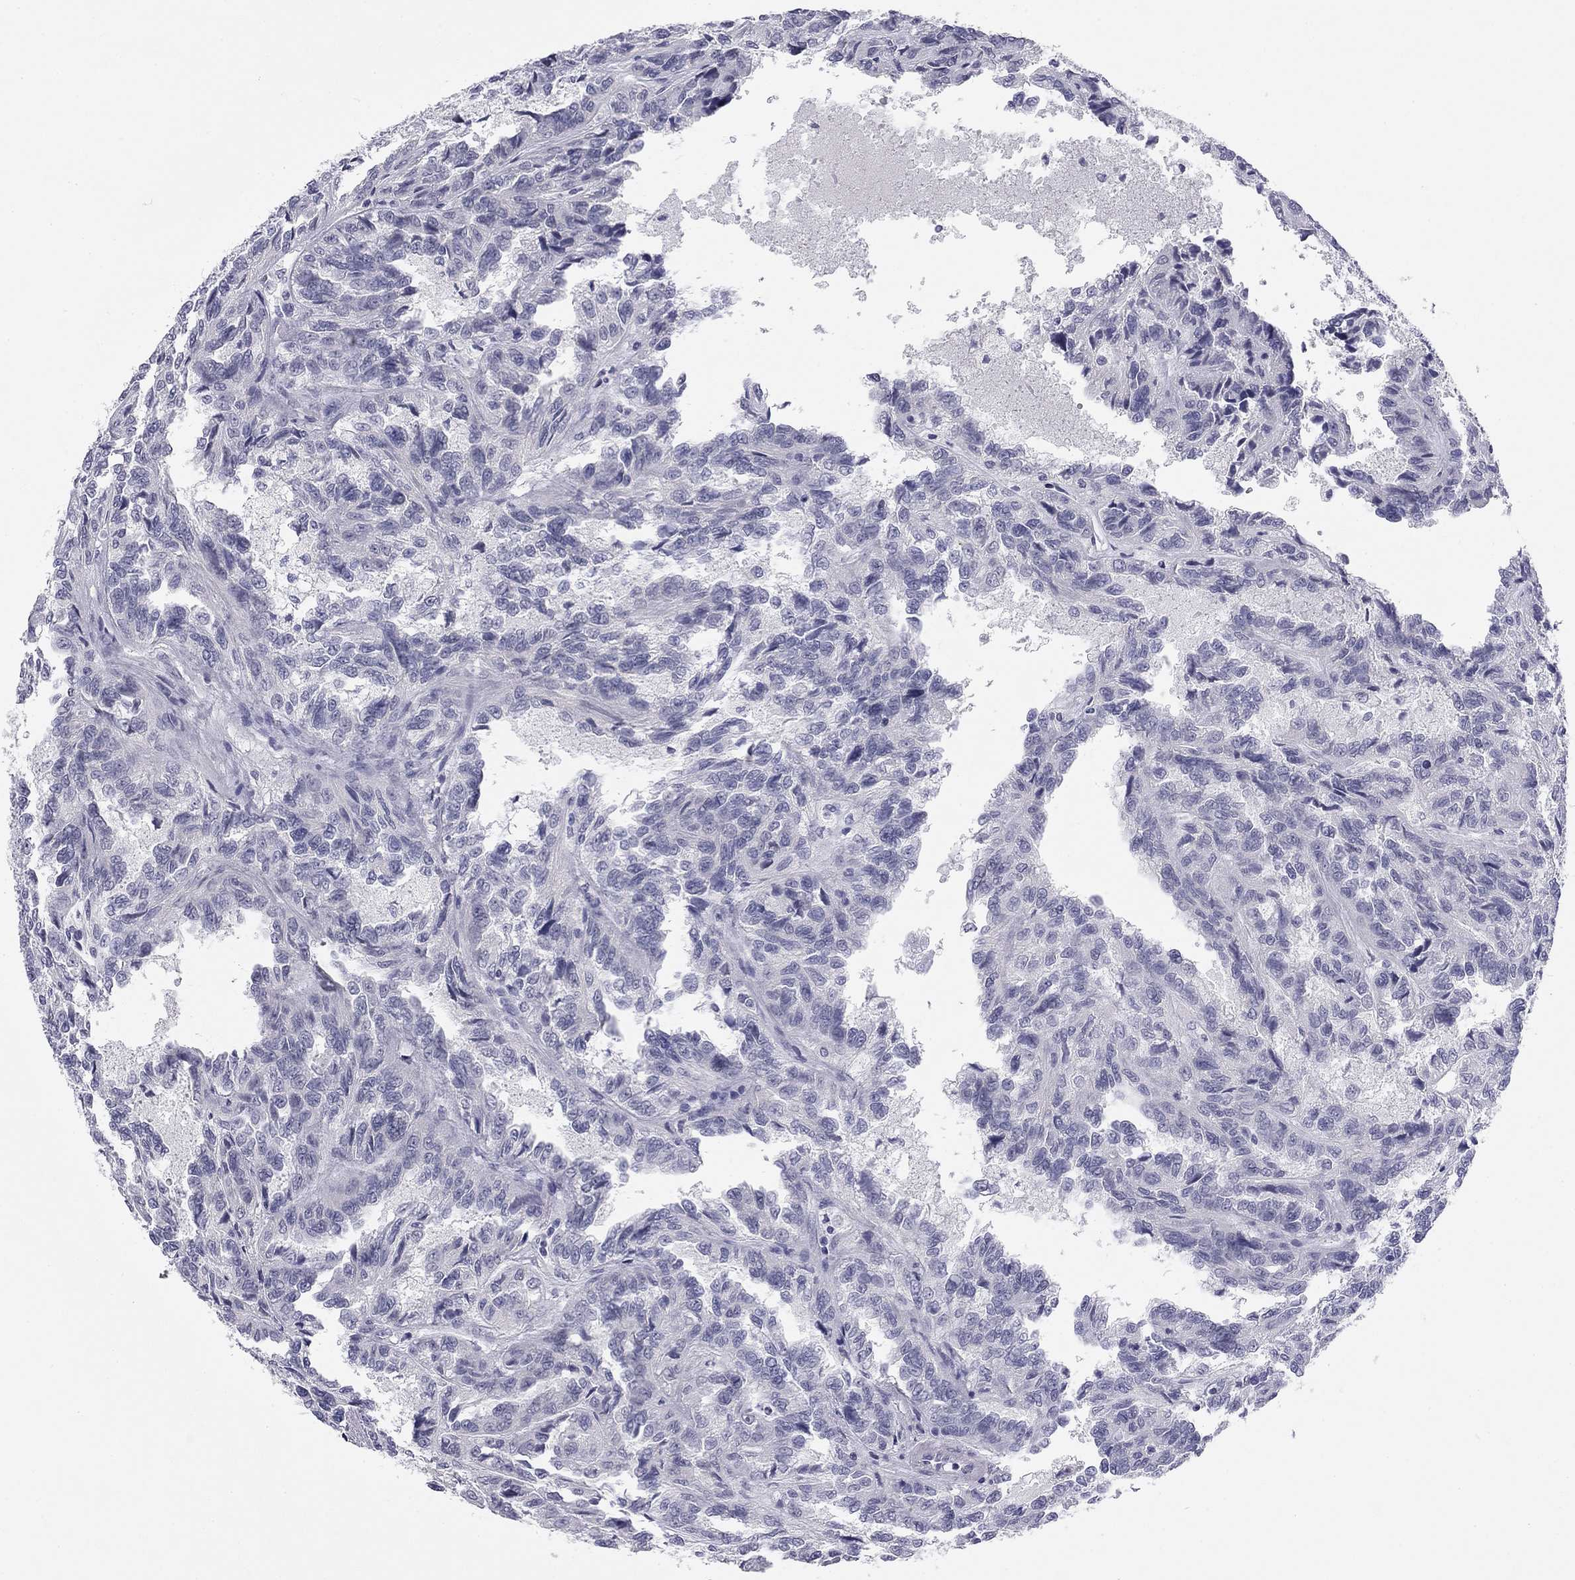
{"staining": {"intensity": "negative", "quantity": "none", "location": "none"}, "tissue": "renal cancer", "cell_type": "Tumor cells", "image_type": "cancer", "snomed": [{"axis": "morphology", "description": "Adenocarcinoma, NOS"}, {"axis": "topography", "description": "Kidney"}], "caption": "The immunohistochemistry micrograph has no significant expression in tumor cells of renal adenocarcinoma tissue. (DAB (3,3'-diaminobenzidine) immunohistochemistry visualized using brightfield microscopy, high magnification).", "gene": "TFAP2B", "patient": {"sex": "male", "age": 79}}